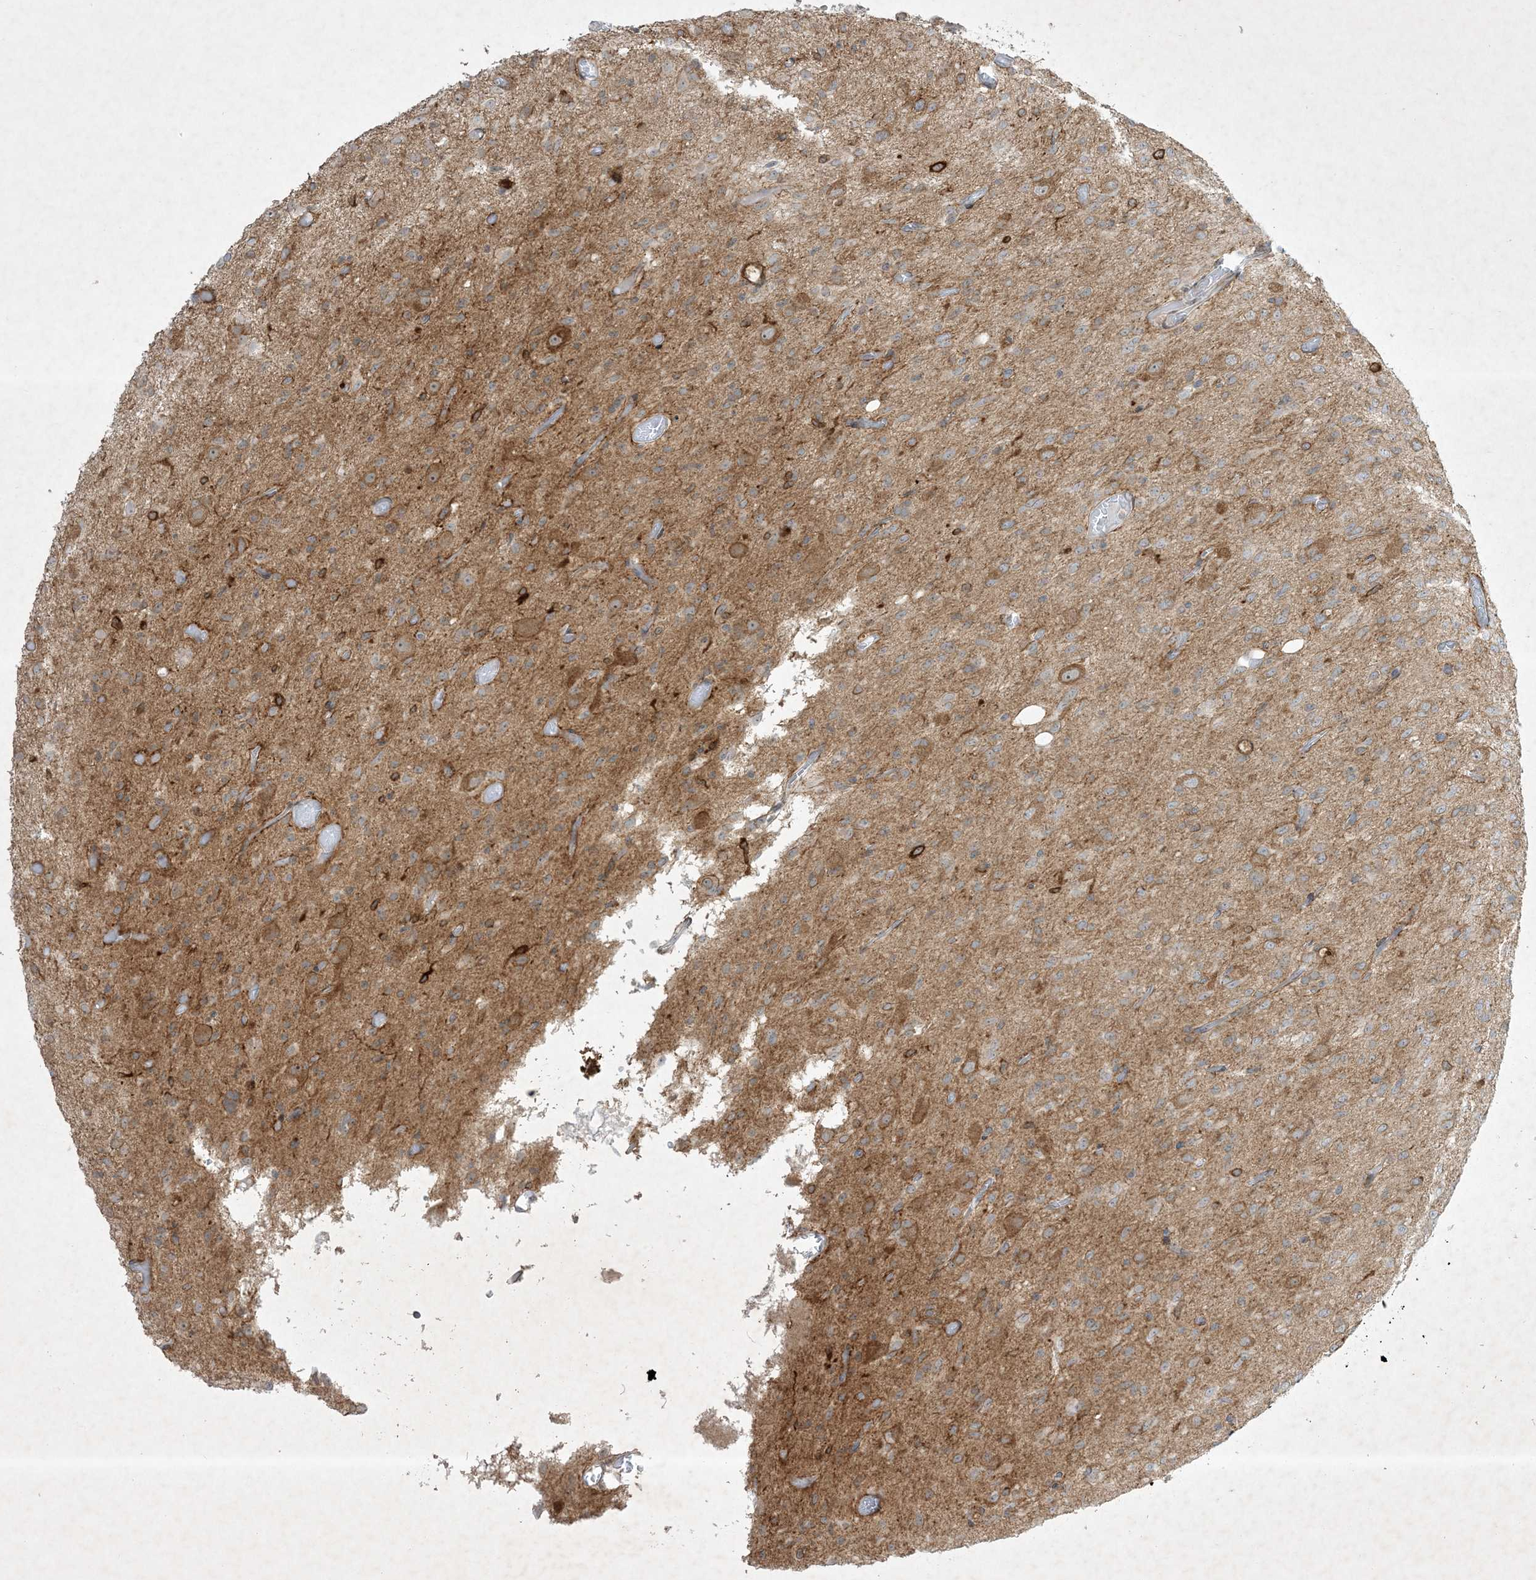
{"staining": {"intensity": "moderate", "quantity": "25%-75%", "location": "cytoplasmic/membranous"}, "tissue": "glioma", "cell_type": "Tumor cells", "image_type": "cancer", "snomed": [{"axis": "morphology", "description": "Glioma, malignant, High grade"}, {"axis": "topography", "description": "Brain"}], "caption": "The image shows a brown stain indicating the presence of a protein in the cytoplasmic/membranous of tumor cells in malignant high-grade glioma.", "gene": "SOGA3", "patient": {"sex": "female", "age": 59}}